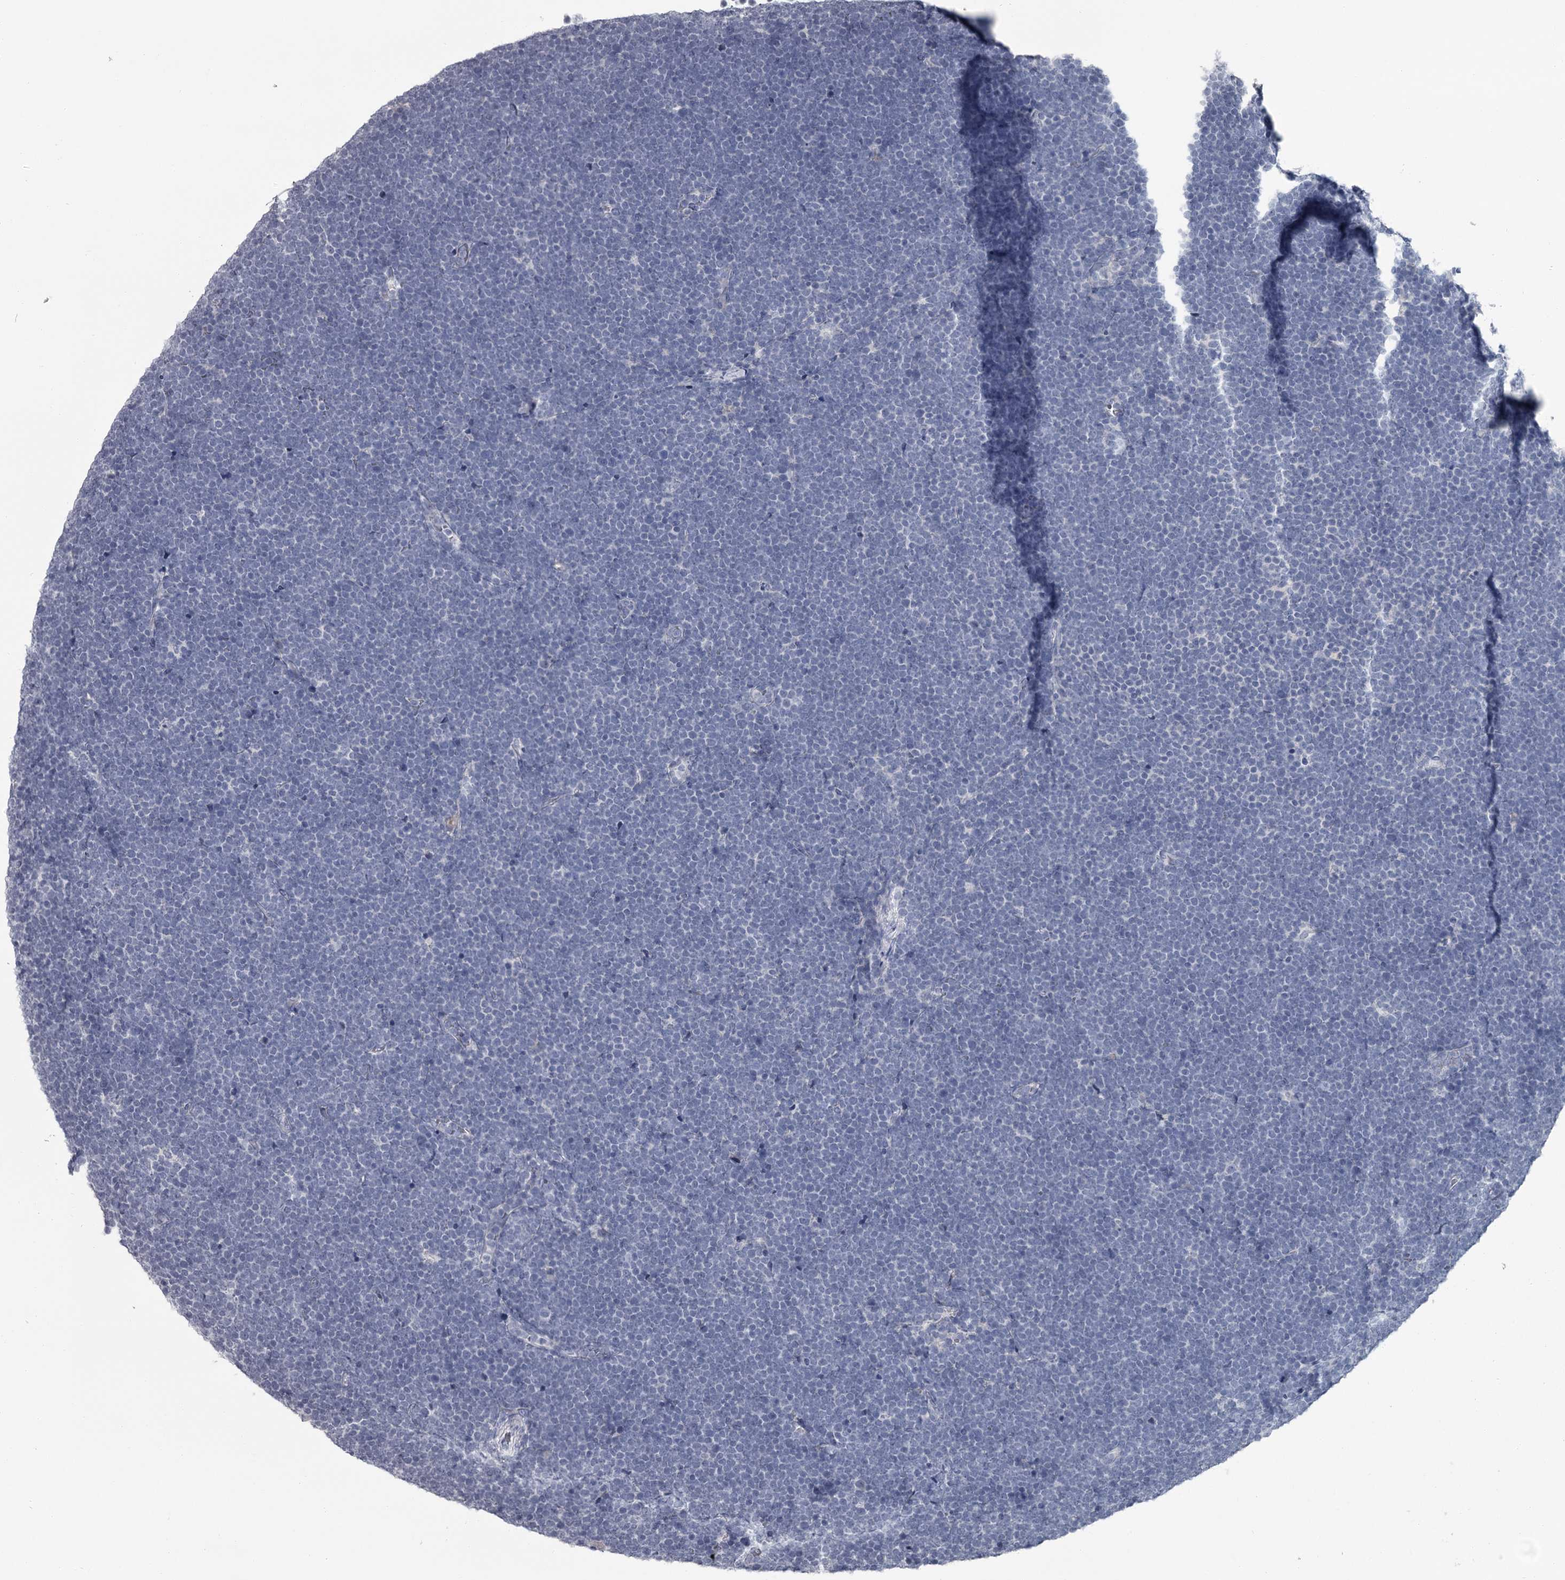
{"staining": {"intensity": "negative", "quantity": "none", "location": "none"}, "tissue": "lymphoma", "cell_type": "Tumor cells", "image_type": "cancer", "snomed": [{"axis": "morphology", "description": "Malignant lymphoma, non-Hodgkin's type, High grade"}, {"axis": "topography", "description": "Lymph node"}], "caption": "Protein analysis of high-grade malignant lymphoma, non-Hodgkin's type shows no significant staining in tumor cells. The staining is performed using DAB brown chromogen with nuclei counter-stained in using hematoxylin.", "gene": "DAO", "patient": {"sex": "male", "age": 13}}